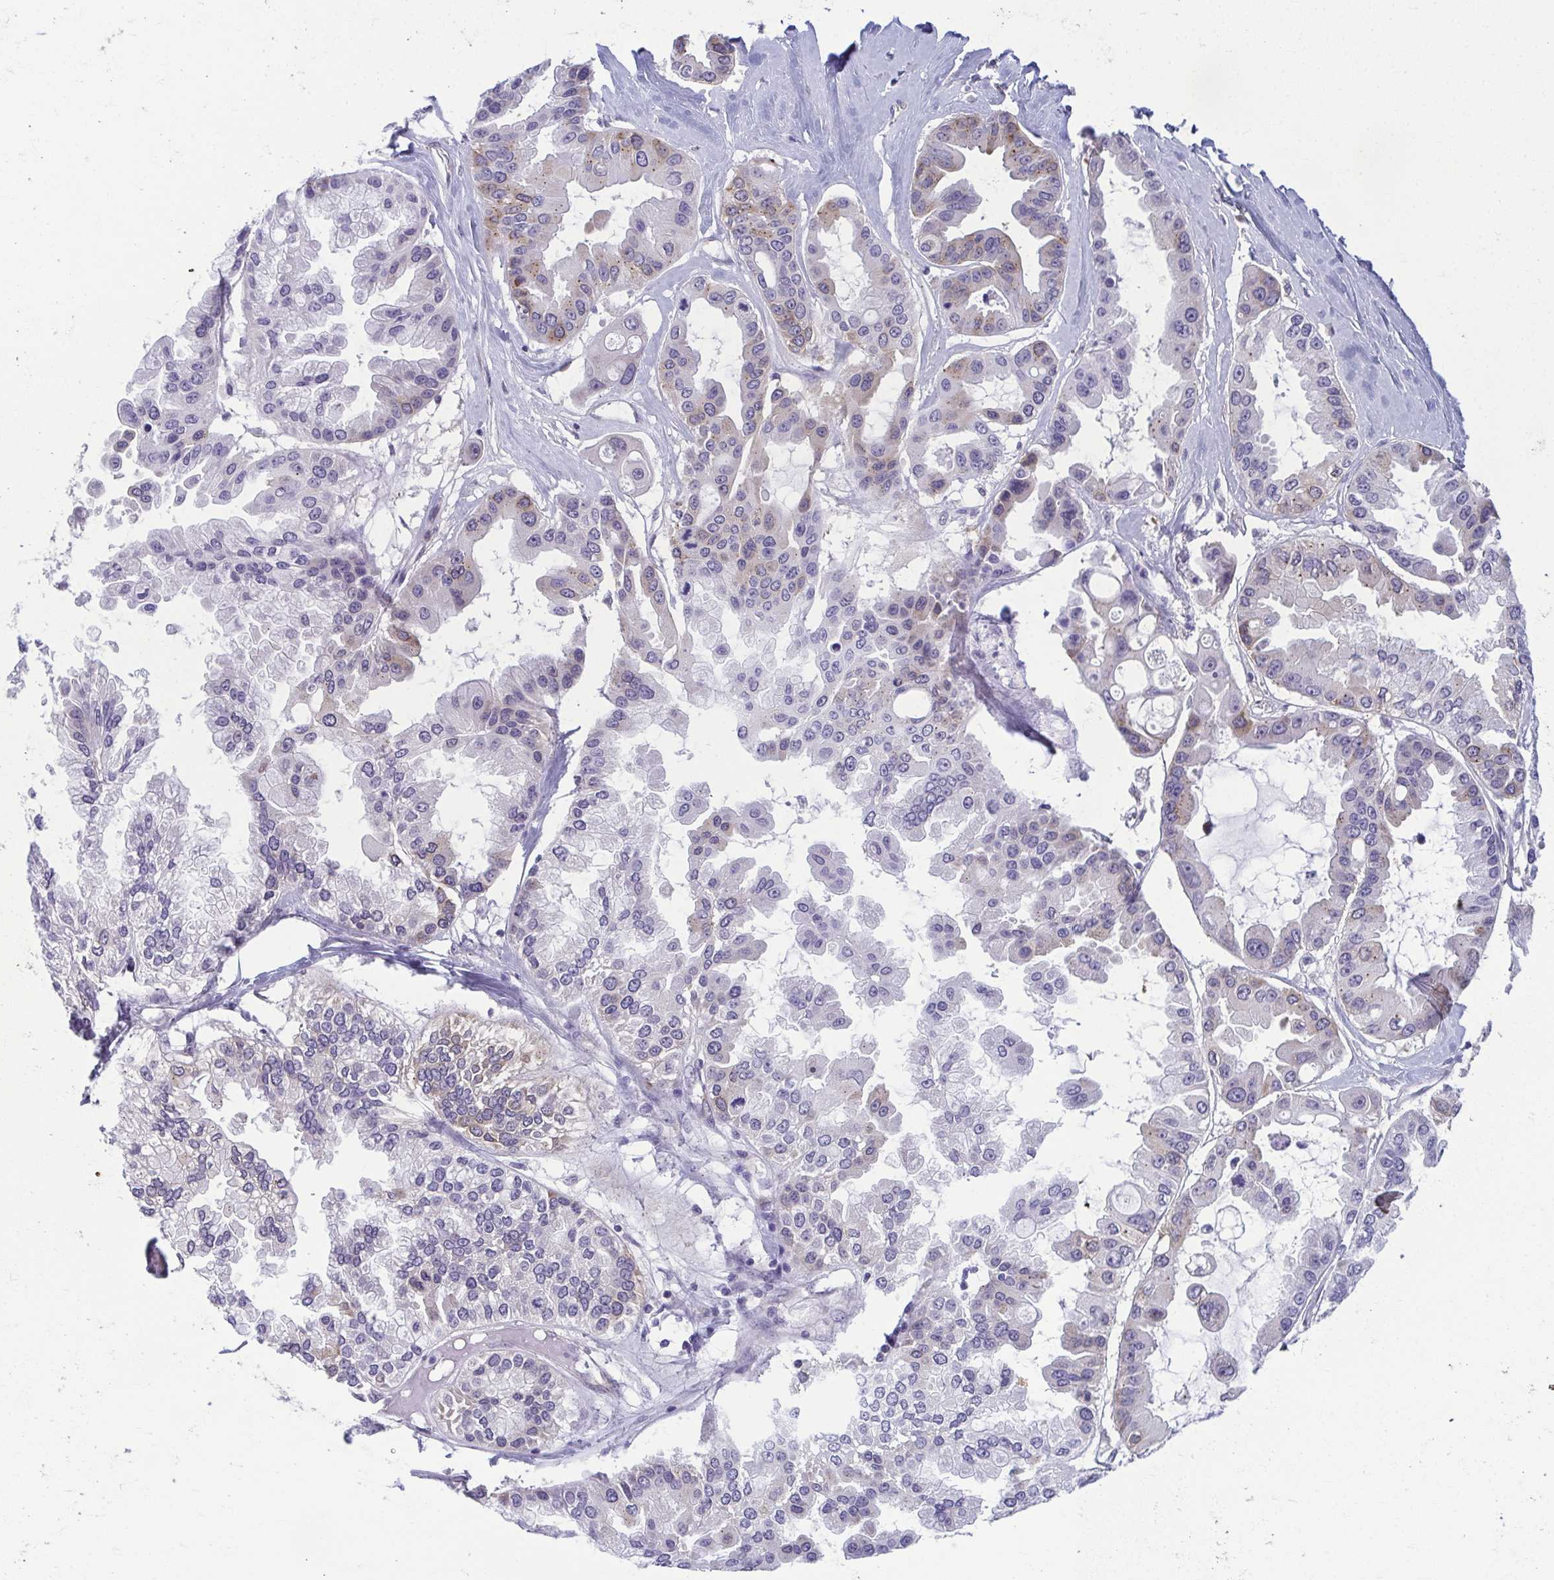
{"staining": {"intensity": "negative", "quantity": "none", "location": "none"}, "tissue": "ovarian cancer", "cell_type": "Tumor cells", "image_type": "cancer", "snomed": [{"axis": "morphology", "description": "Cystadenocarcinoma, serous, NOS"}, {"axis": "topography", "description": "Ovary"}], "caption": "Immunohistochemistry (IHC) image of ovarian cancer stained for a protein (brown), which displays no staining in tumor cells. (Stains: DAB (3,3'-diaminobenzidine) immunohistochemistry with hematoxylin counter stain, Microscopy: brightfield microscopy at high magnification).", "gene": "TMEM108", "patient": {"sex": "female", "age": 56}}